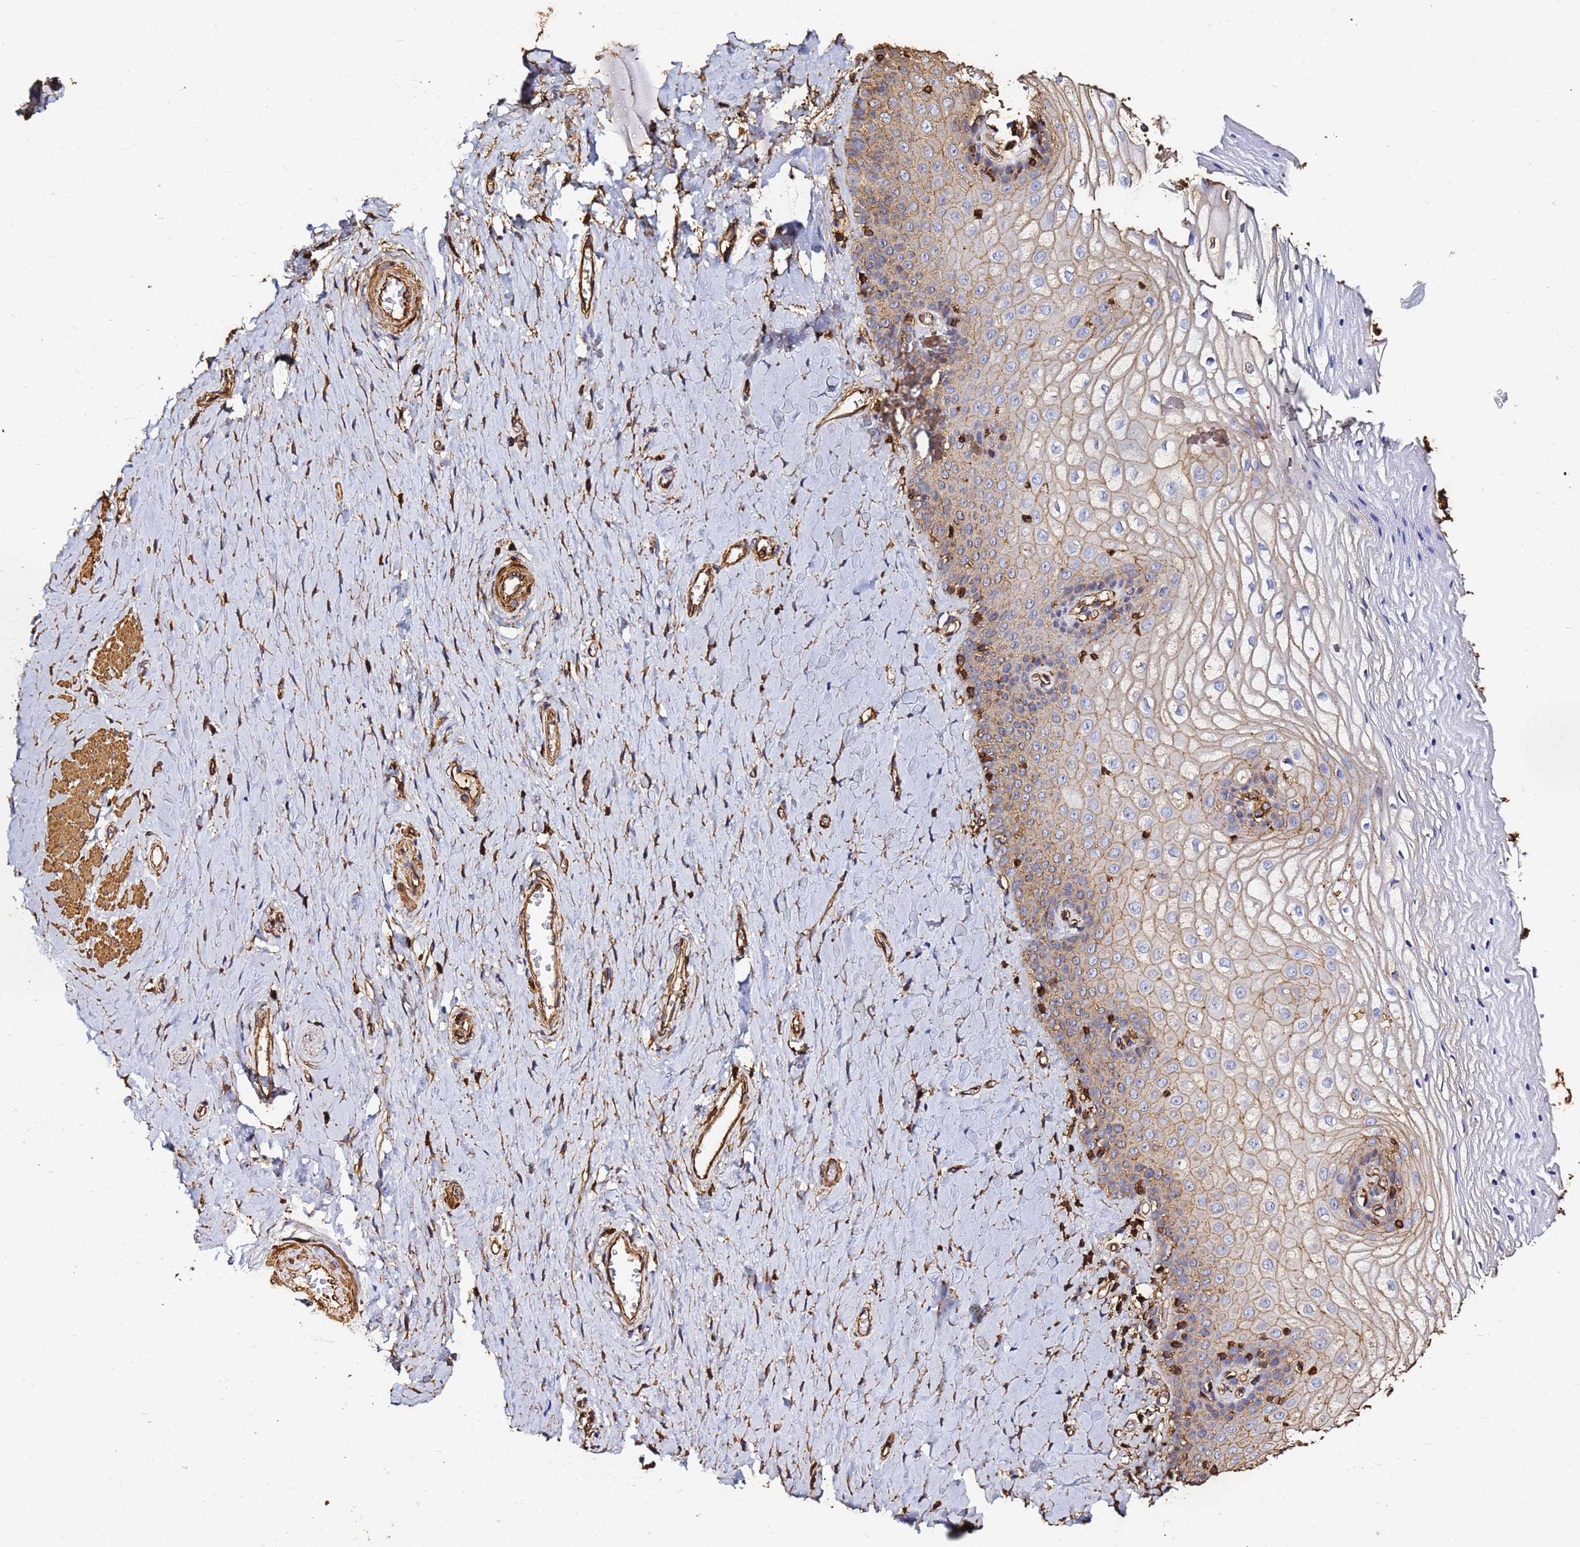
{"staining": {"intensity": "moderate", "quantity": "25%-75%", "location": "cytoplasmic/membranous"}, "tissue": "vagina", "cell_type": "Squamous epithelial cells", "image_type": "normal", "snomed": [{"axis": "morphology", "description": "Normal tissue, NOS"}, {"axis": "topography", "description": "Vagina"}], "caption": "Protein staining displays moderate cytoplasmic/membranous staining in about 25%-75% of squamous epithelial cells in unremarkable vagina. (brown staining indicates protein expression, while blue staining denotes nuclei).", "gene": "ACTA1", "patient": {"sex": "female", "age": 65}}